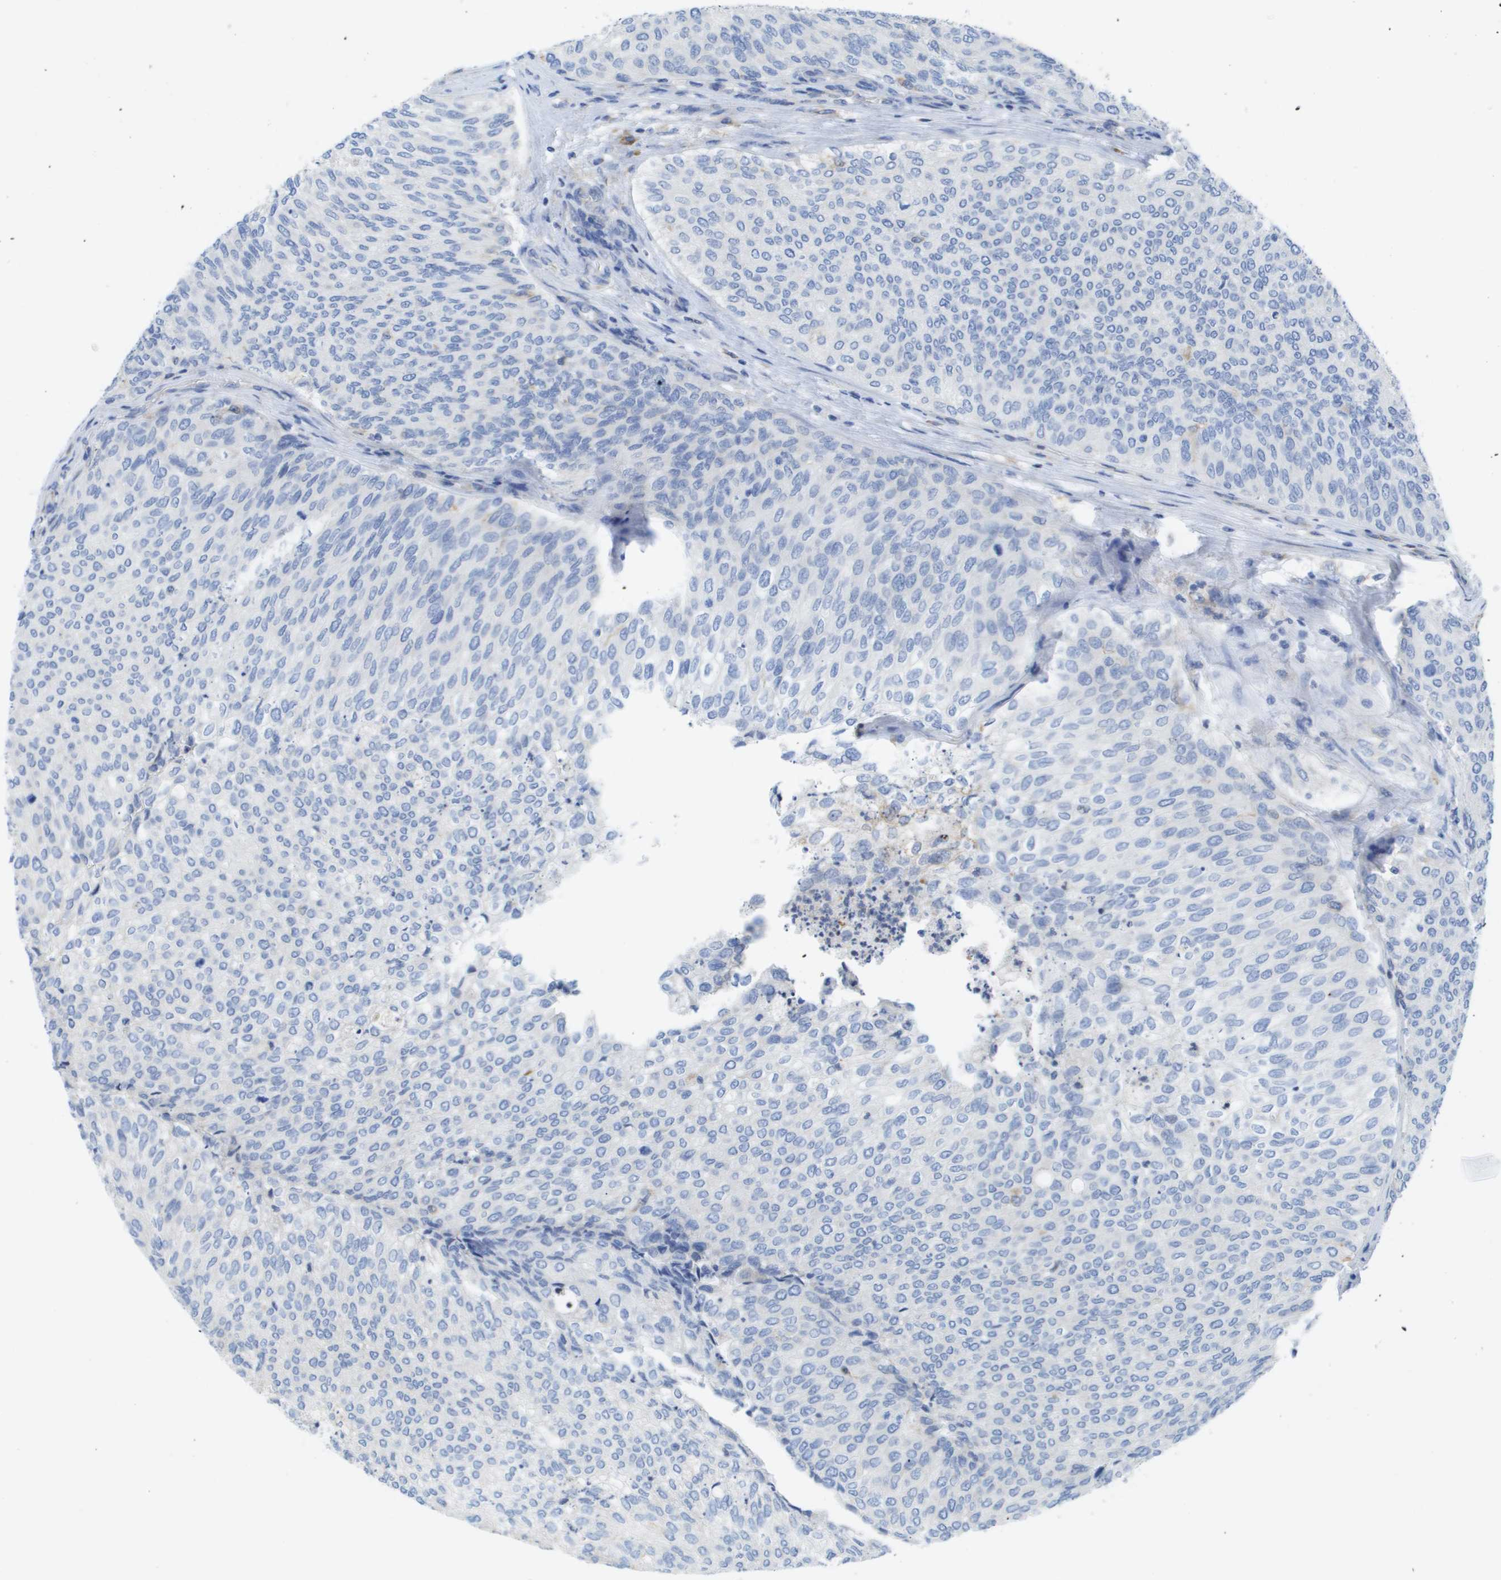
{"staining": {"intensity": "negative", "quantity": "none", "location": "none"}, "tissue": "urothelial cancer", "cell_type": "Tumor cells", "image_type": "cancer", "snomed": [{"axis": "morphology", "description": "Urothelial carcinoma, Low grade"}, {"axis": "topography", "description": "Urinary bladder"}], "caption": "The photomicrograph reveals no significant positivity in tumor cells of urothelial carcinoma (low-grade). (DAB immunohistochemistry visualized using brightfield microscopy, high magnification).", "gene": "SDR42E1", "patient": {"sex": "female", "age": 79}}